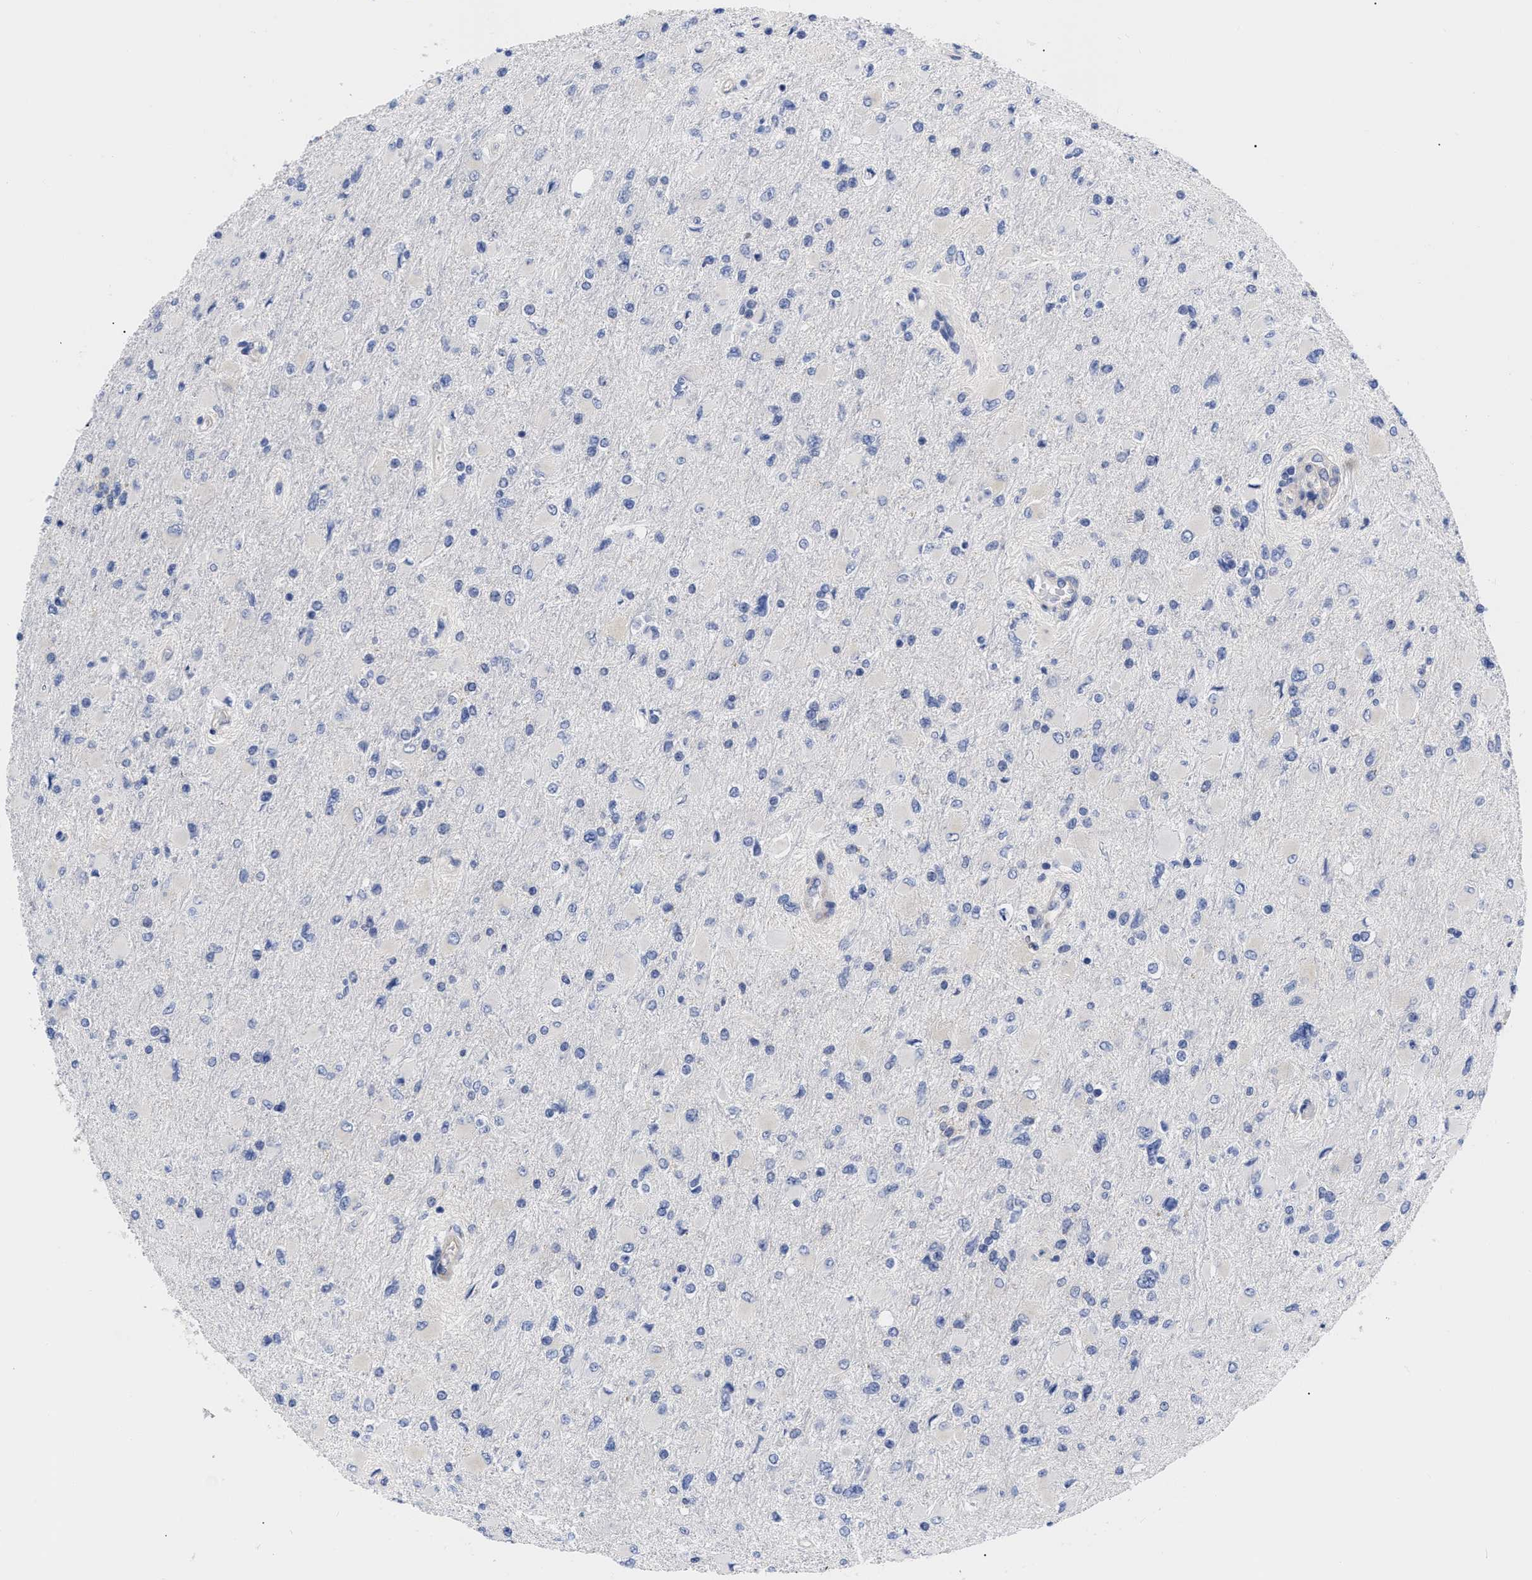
{"staining": {"intensity": "negative", "quantity": "none", "location": "none"}, "tissue": "glioma", "cell_type": "Tumor cells", "image_type": "cancer", "snomed": [{"axis": "morphology", "description": "Glioma, malignant, High grade"}, {"axis": "topography", "description": "Cerebral cortex"}], "caption": "An IHC histopathology image of glioma is shown. There is no staining in tumor cells of glioma.", "gene": "IRAG2", "patient": {"sex": "female", "age": 36}}